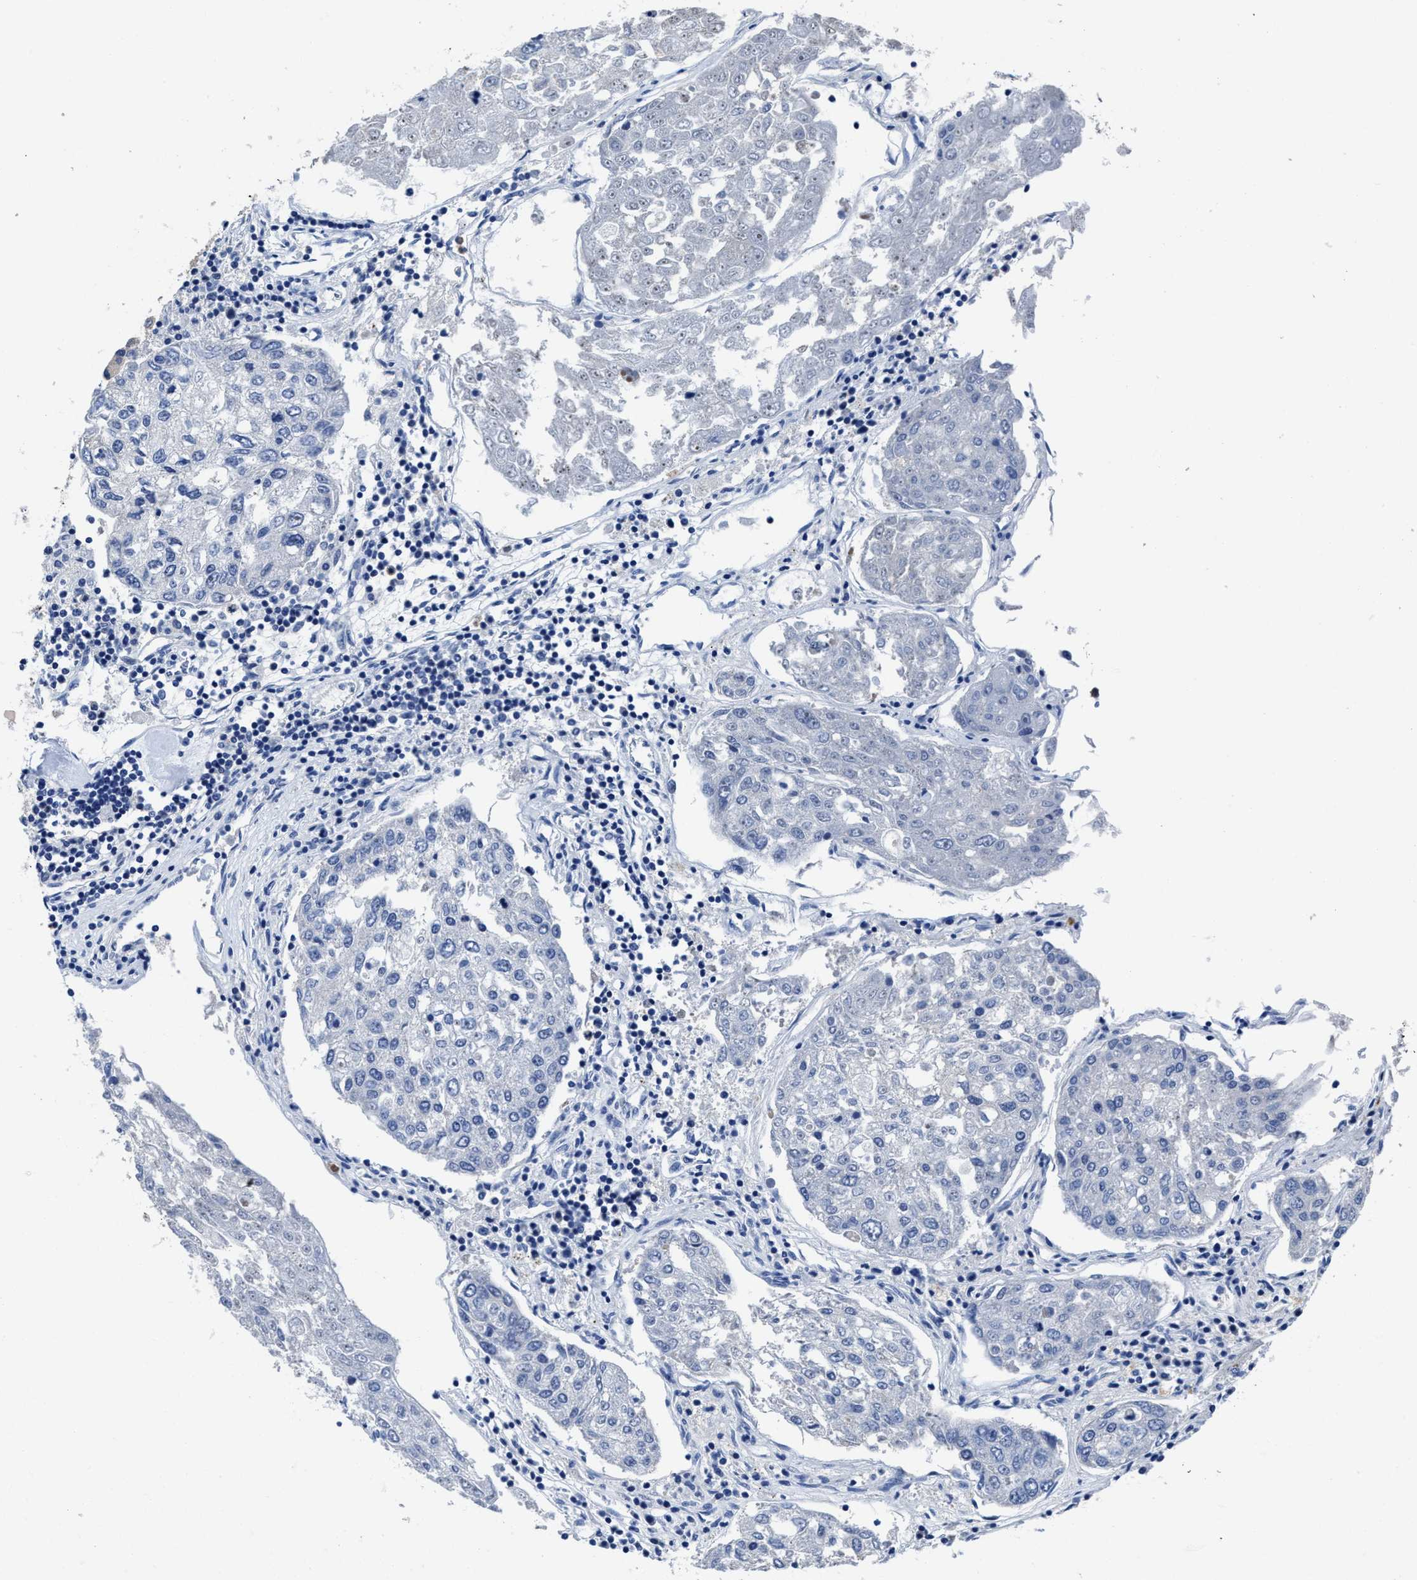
{"staining": {"intensity": "negative", "quantity": "none", "location": "none"}, "tissue": "urothelial cancer", "cell_type": "Tumor cells", "image_type": "cancer", "snomed": [{"axis": "morphology", "description": "Urothelial carcinoma, High grade"}, {"axis": "topography", "description": "Lymph node"}, {"axis": "topography", "description": "Urinary bladder"}], "caption": "DAB immunohistochemical staining of human urothelial cancer reveals no significant positivity in tumor cells.", "gene": "HOOK1", "patient": {"sex": "male", "age": 51}}